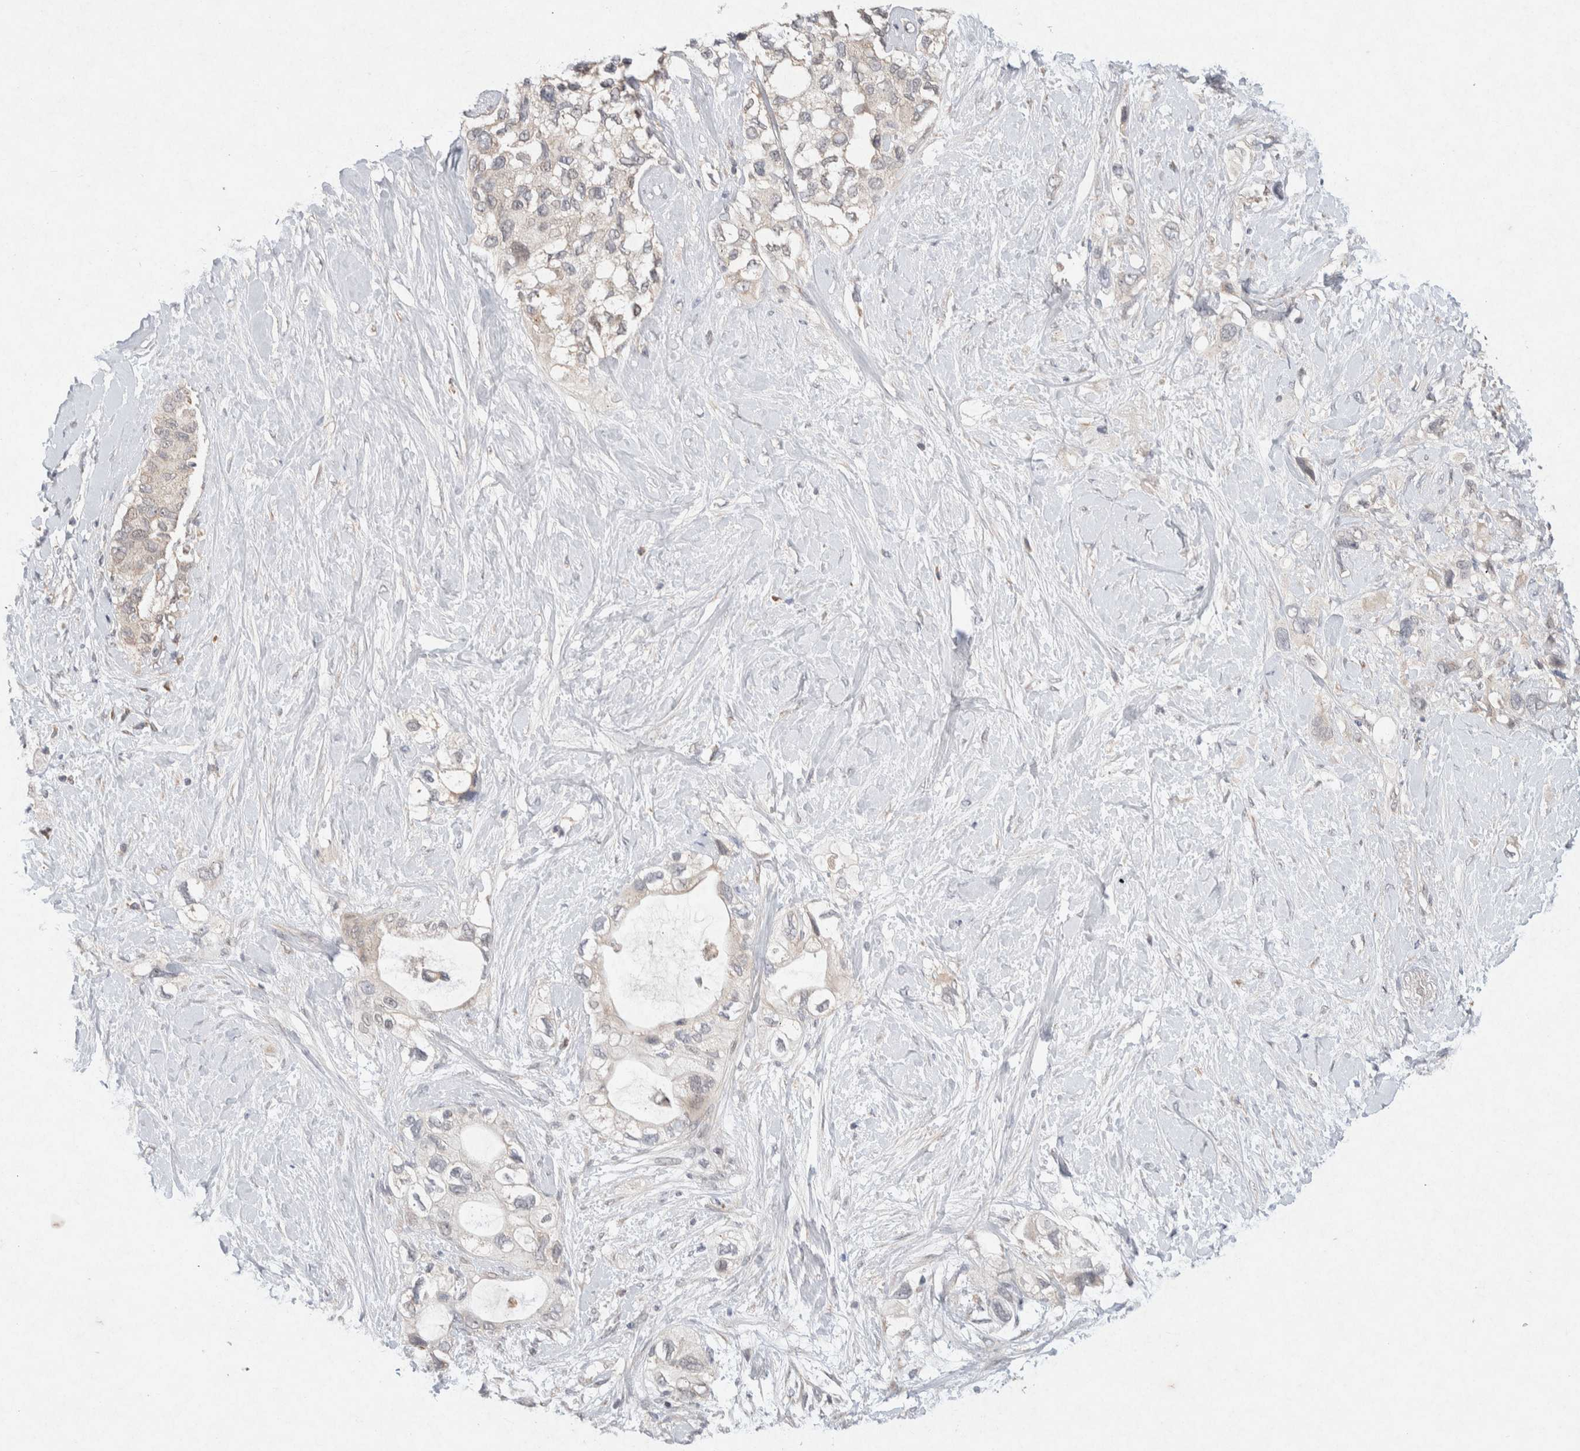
{"staining": {"intensity": "weak", "quantity": "<25%", "location": "cytoplasmic/membranous"}, "tissue": "pancreatic cancer", "cell_type": "Tumor cells", "image_type": "cancer", "snomed": [{"axis": "morphology", "description": "Adenocarcinoma, NOS"}, {"axis": "topography", "description": "Pancreas"}], "caption": "Tumor cells show no significant staining in adenocarcinoma (pancreatic).", "gene": "CMTM4", "patient": {"sex": "female", "age": 56}}